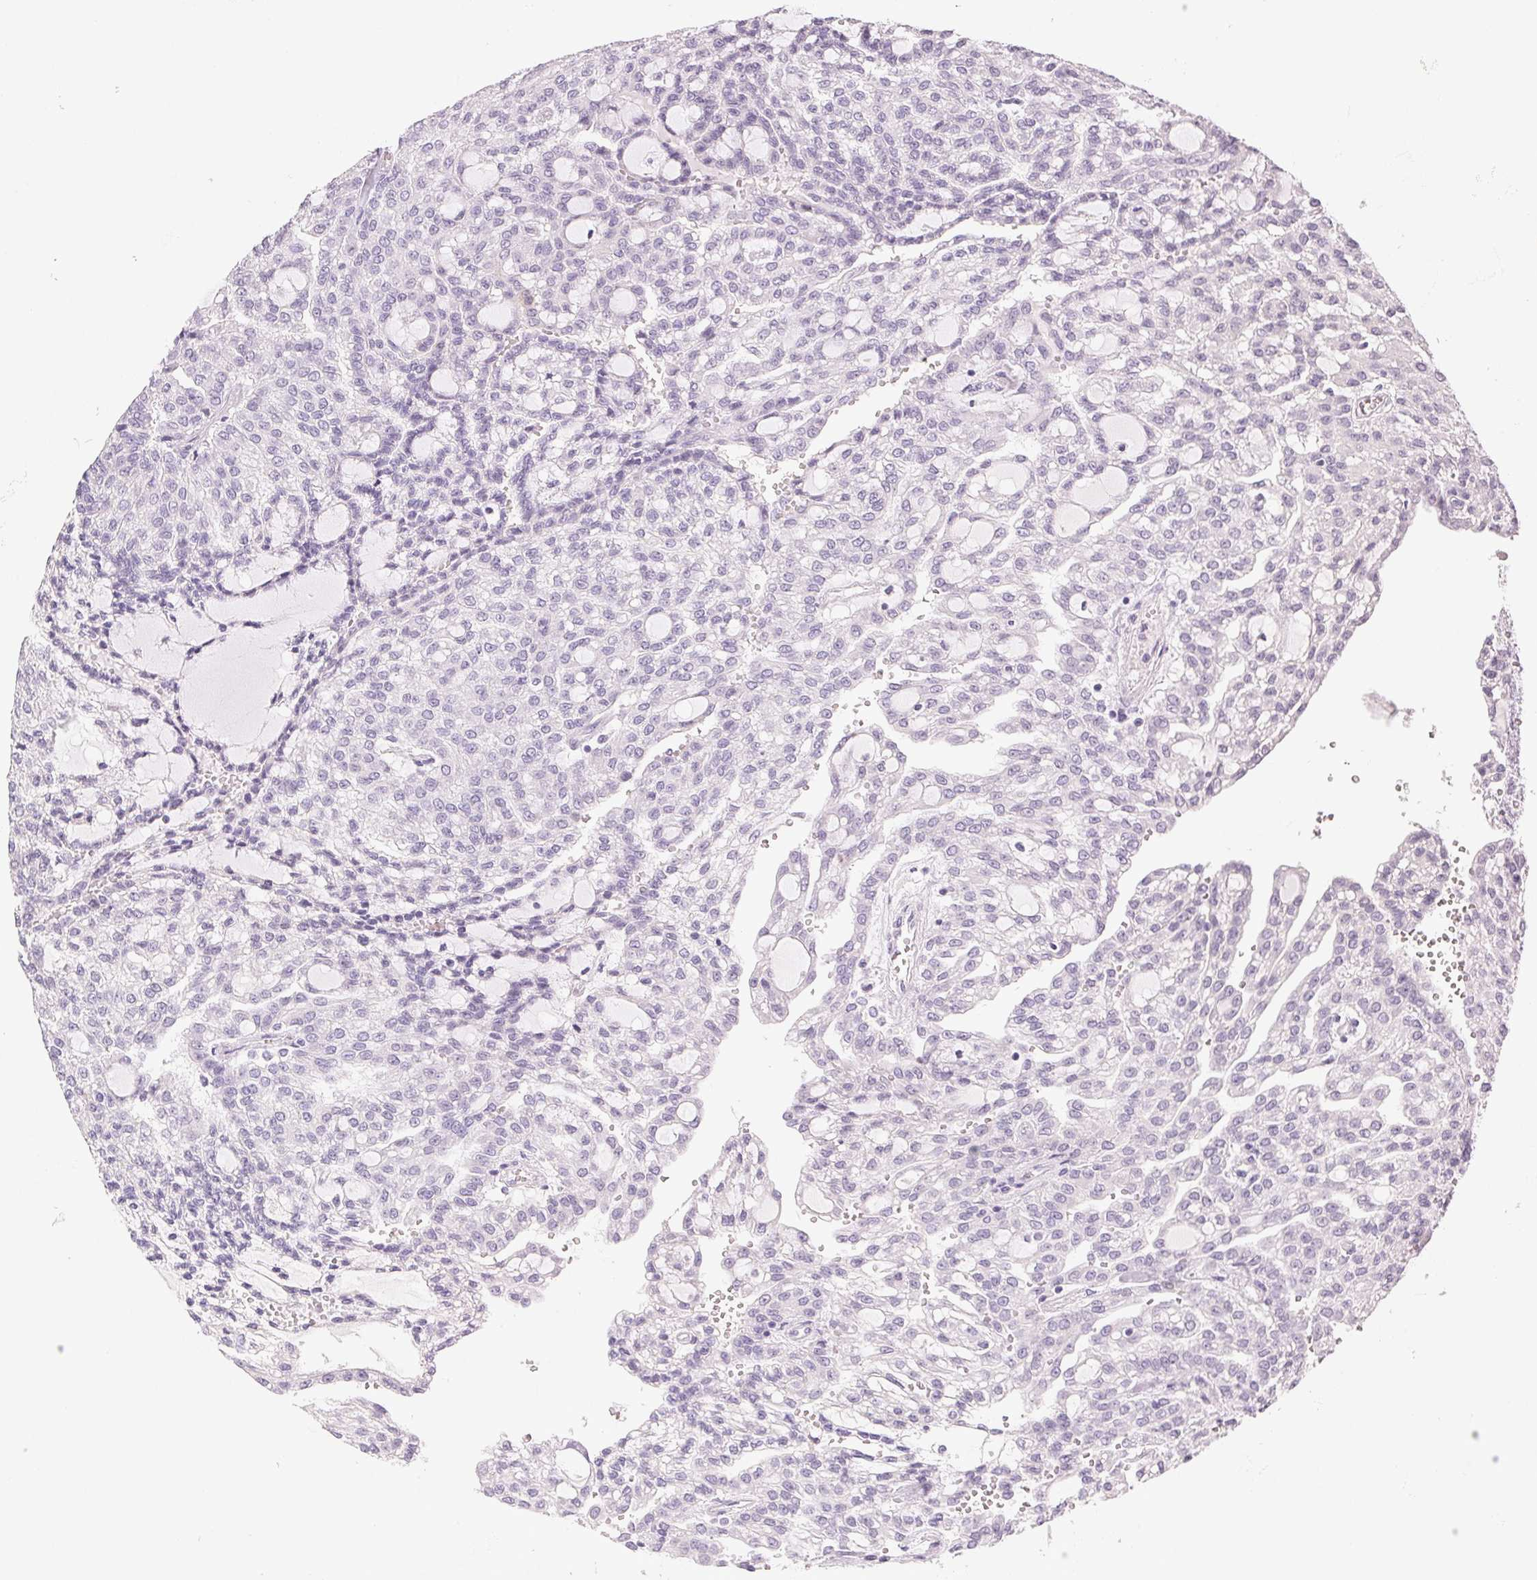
{"staining": {"intensity": "negative", "quantity": "none", "location": "none"}, "tissue": "renal cancer", "cell_type": "Tumor cells", "image_type": "cancer", "snomed": [{"axis": "morphology", "description": "Adenocarcinoma, NOS"}, {"axis": "topography", "description": "Kidney"}], "caption": "IHC micrograph of human adenocarcinoma (renal) stained for a protein (brown), which demonstrates no expression in tumor cells.", "gene": "MIOX", "patient": {"sex": "male", "age": 63}}